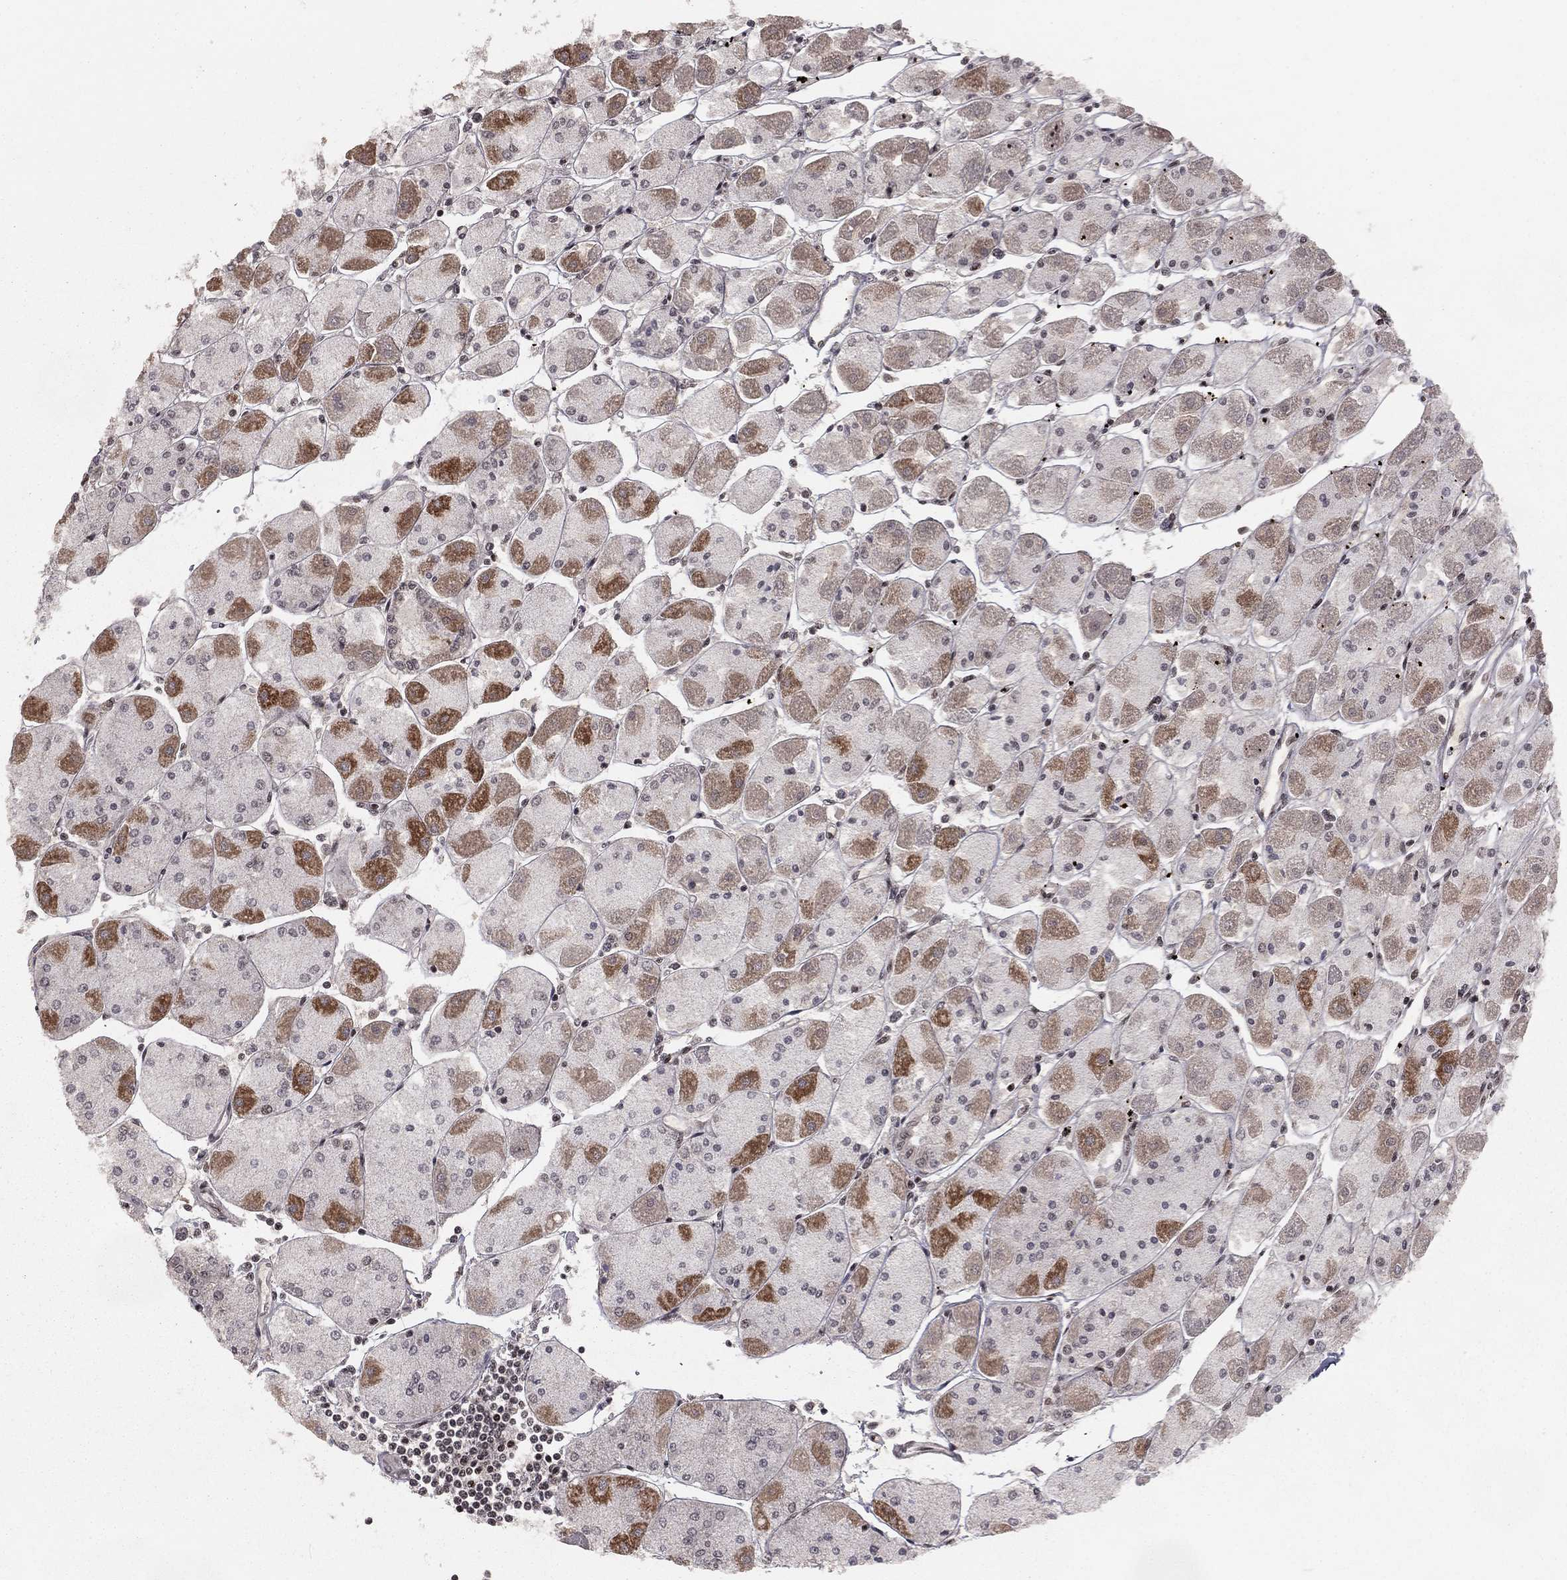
{"staining": {"intensity": "strong", "quantity": "<25%", "location": "cytoplasmic/membranous,nuclear"}, "tissue": "stomach", "cell_type": "Glandular cells", "image_type": "normal", "snomed": [{"axis": "morphology", "description": "Normal tissue, NOS"}, {"axis": "topography", "description": "Stomach"}], "caption": "This histopathology image shows immunohistochemistry staining of benign human stomach, with medium strong cytoplasmic/membranous,nuclear positivity in approximately <25% of glandular cells.", "gene": "NFYB", "patient": {"sex": "male", "age": 70}}